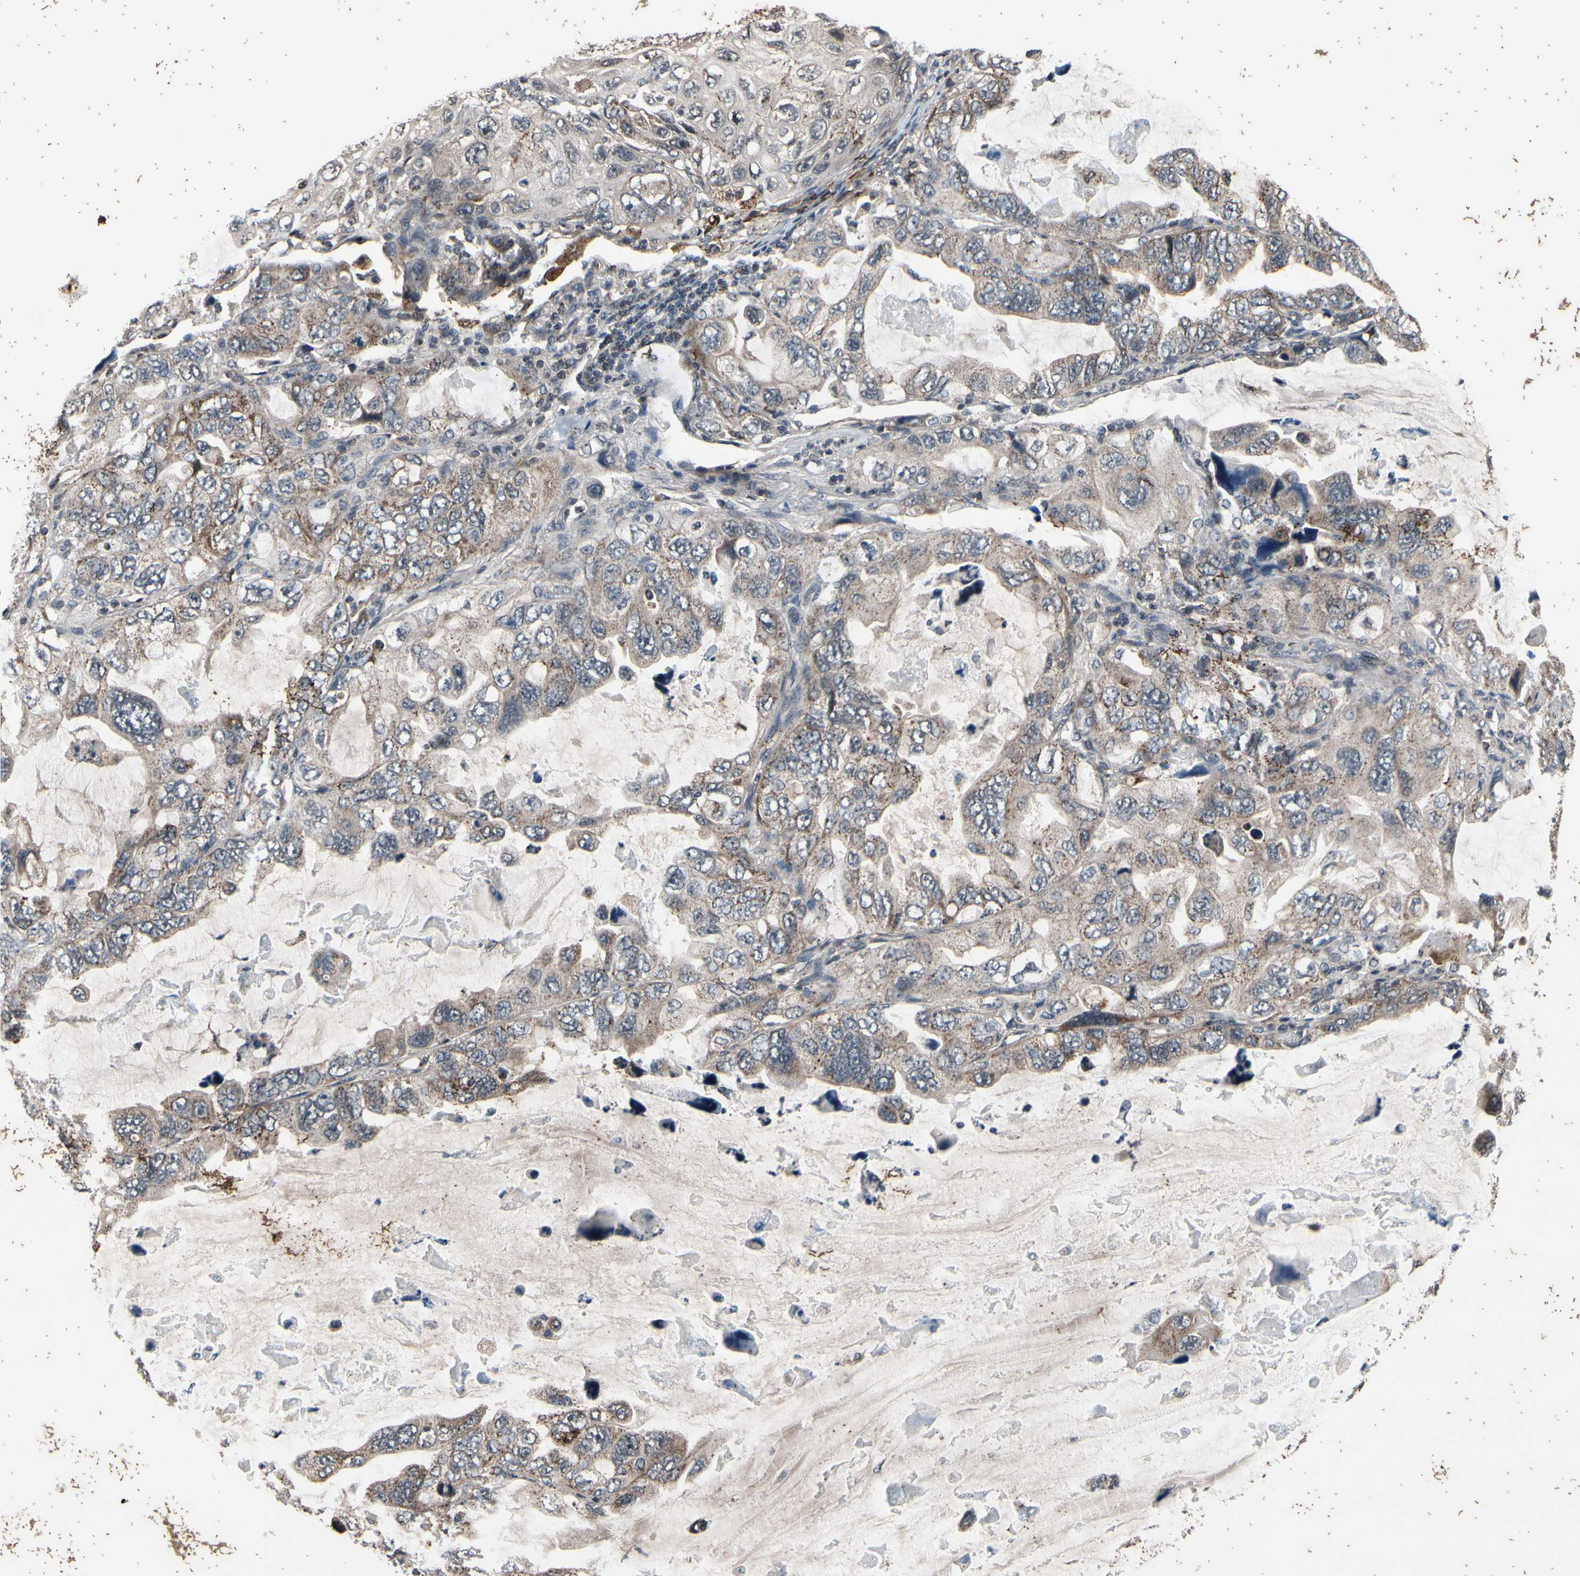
{"staining": {"intensity": "weak", "quantity": ">75%", "location": "cytoplasmic/membranous"}, "tissue": "lung cancer", "cell_type": "Tumor cells", "image_type": "cancer", "snomed": [{"axis": "morphology", "description": "Squamous cell carcinoma, NOS"}, {"axis": "topography", "description": "Lung"}], "caption": "Immunohistochemistry (IHC) micrograph of human lung squamous cell carcinoma stained for a protein (brown), which exhibits low levels of weak cytoplasmic/membranous positivity in about >75% of tumor cells.", "gene": "MBTPS2", "patient": {"sex": "female", "age": 73}}